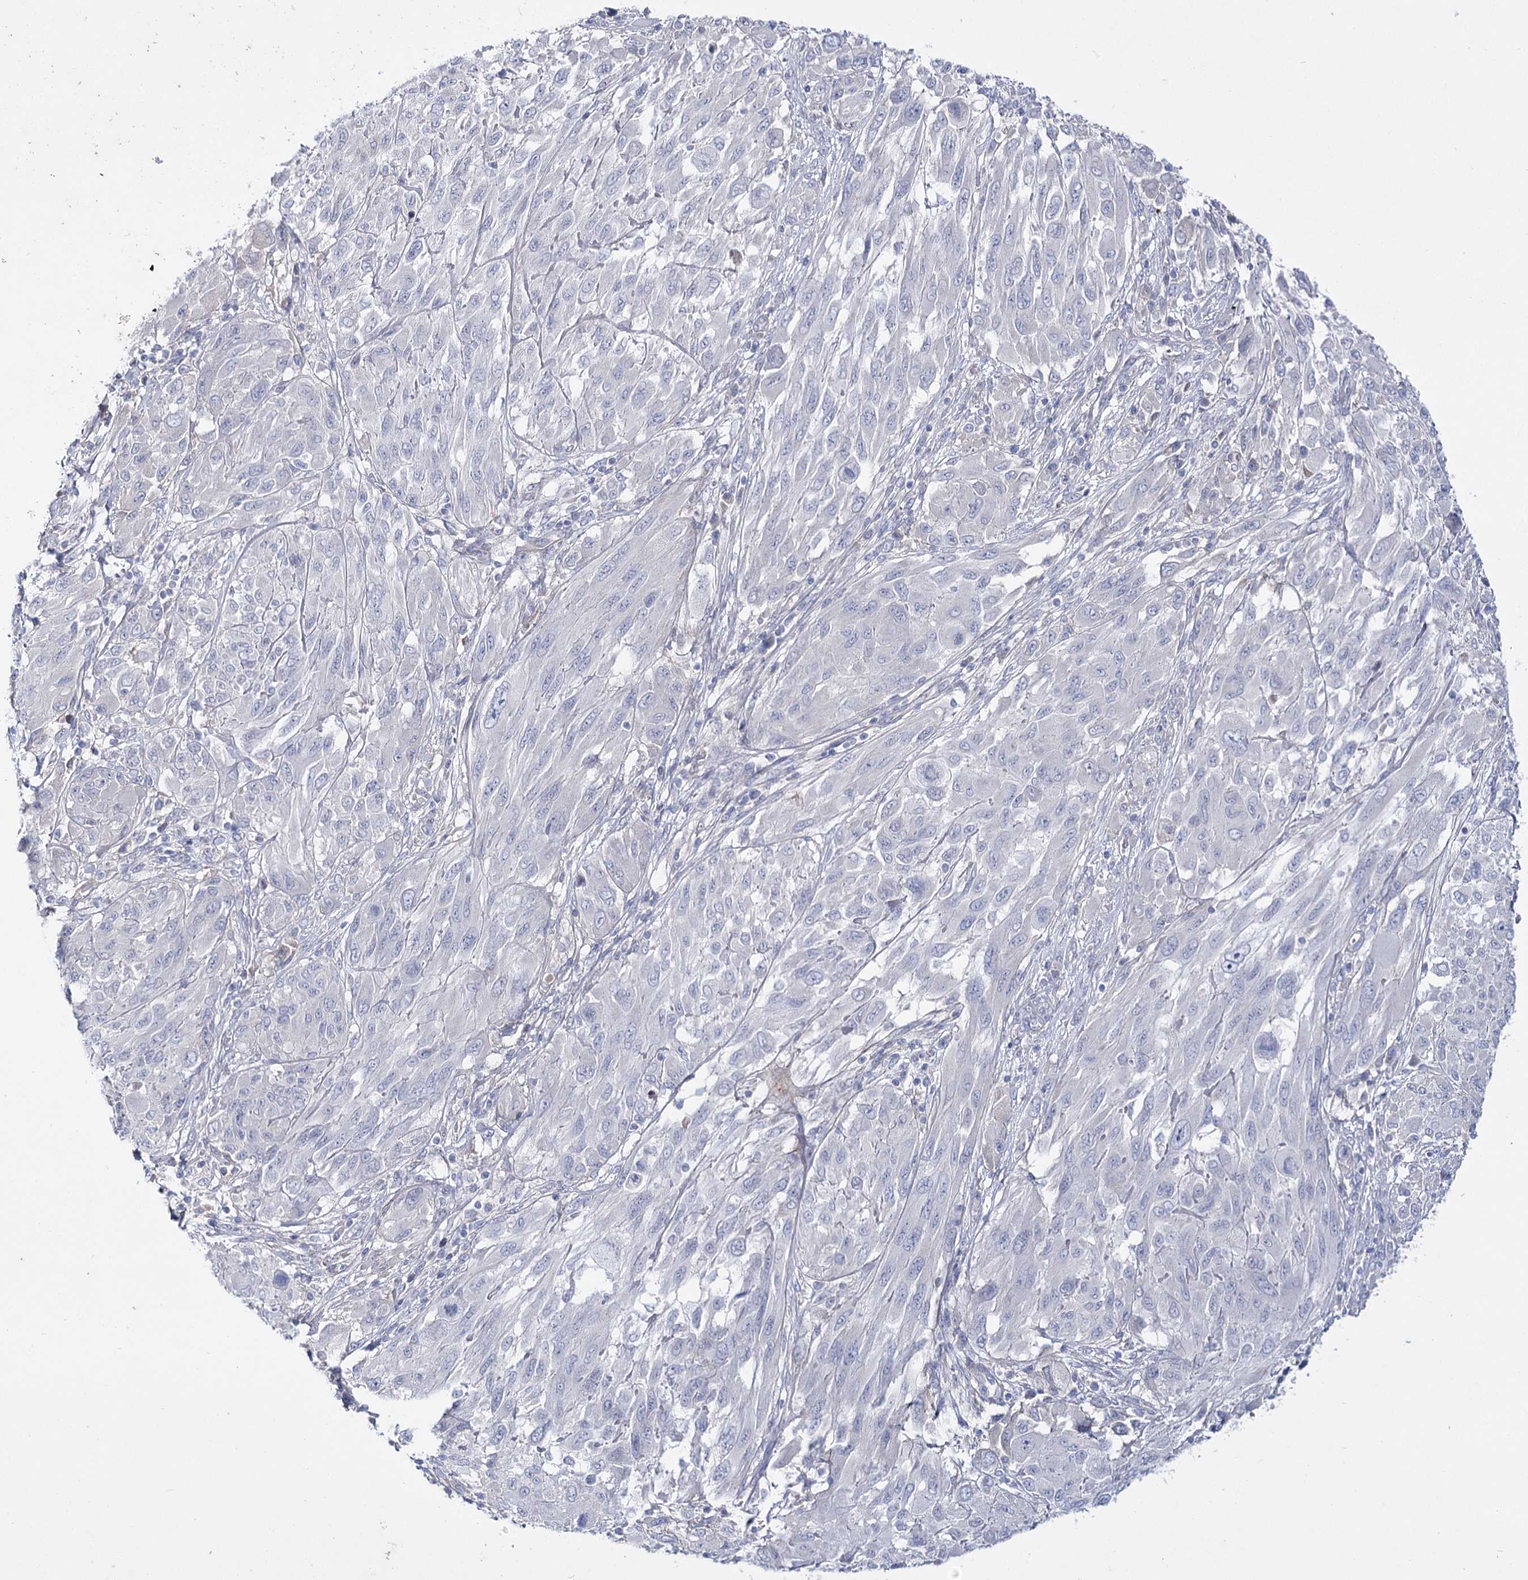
{"staining": {"intensity": "negative", "quantity": "none", "location": "none"}, "tissue": "melanoma", "cell_type": "Tumor cells", "image_type": "cancer", "snomed": [{"axis": "morphology", "description": "Malignant melanoma, NOS"}, {"axis": "topography", "description": "Skin"}], "caption": "The photomicrograph shows no significant staining in tumor cells of malignant melanoma.", "gene": "LRRC14B", "patient": {"sex": "female", "age": 91}}